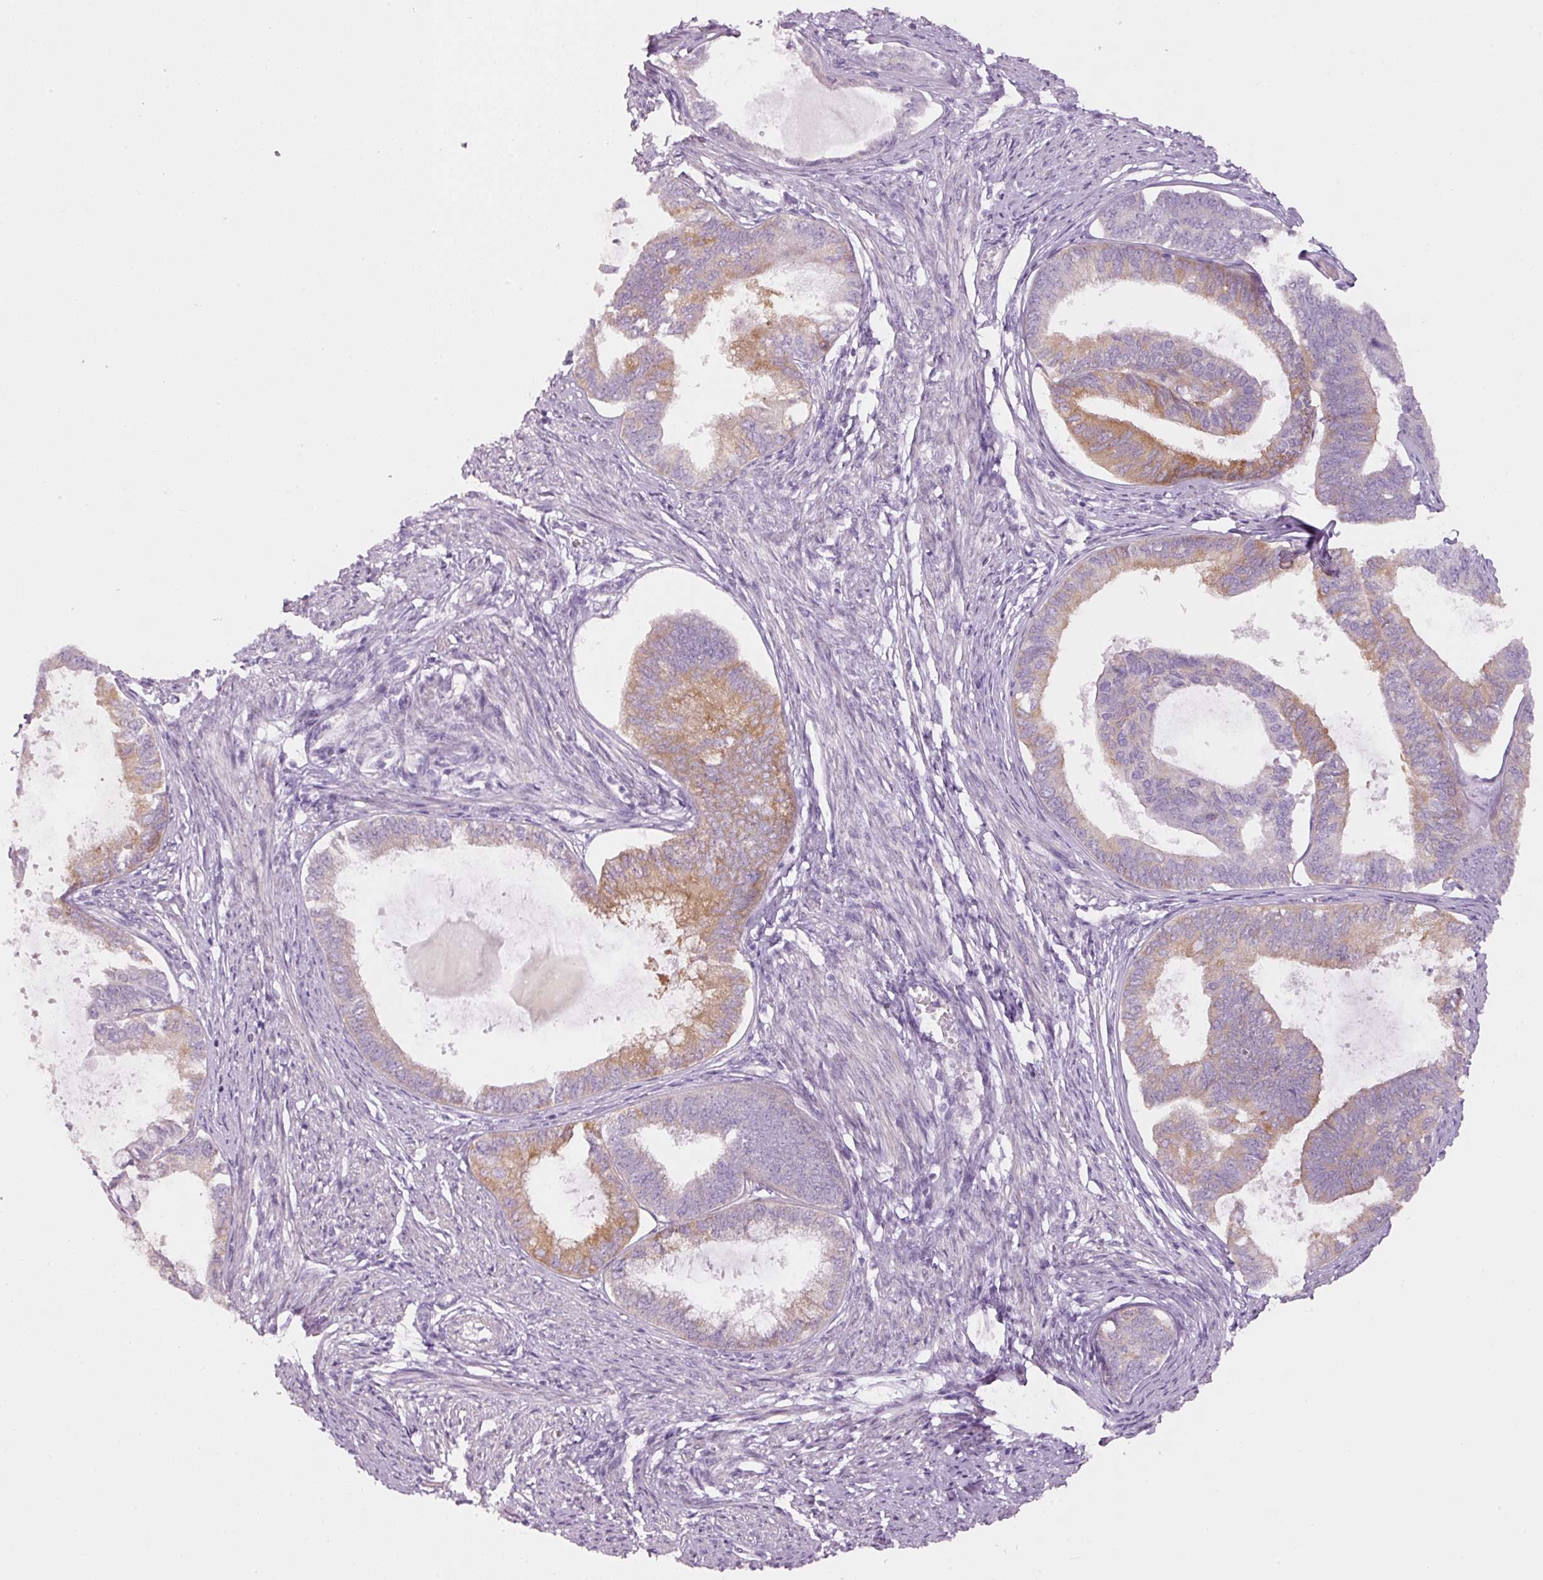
{"staining": {"intensity": "moderate", "quantity": "25%-75%", "location": "cytoplasmic/membranous"}, "tissue": "endometrial cancer", "cell_type": "Tumor cells", "image_type": "cancer", "snomed": [{"axis": "morphology", "description": "Adenocarcinoma, NOS"}, {"axis": "topography", "description": "Endometrium"}], "caption": "Immunohistochemical staining of human adenocarcinoma (endometrial) reveals medium levels of moderate cytoplasmic/membranous protein positivity in approximately 25%-75% of tumor cells.", "gene": "PDXDC1", "patient": {"sex": "female", "age": 86}}